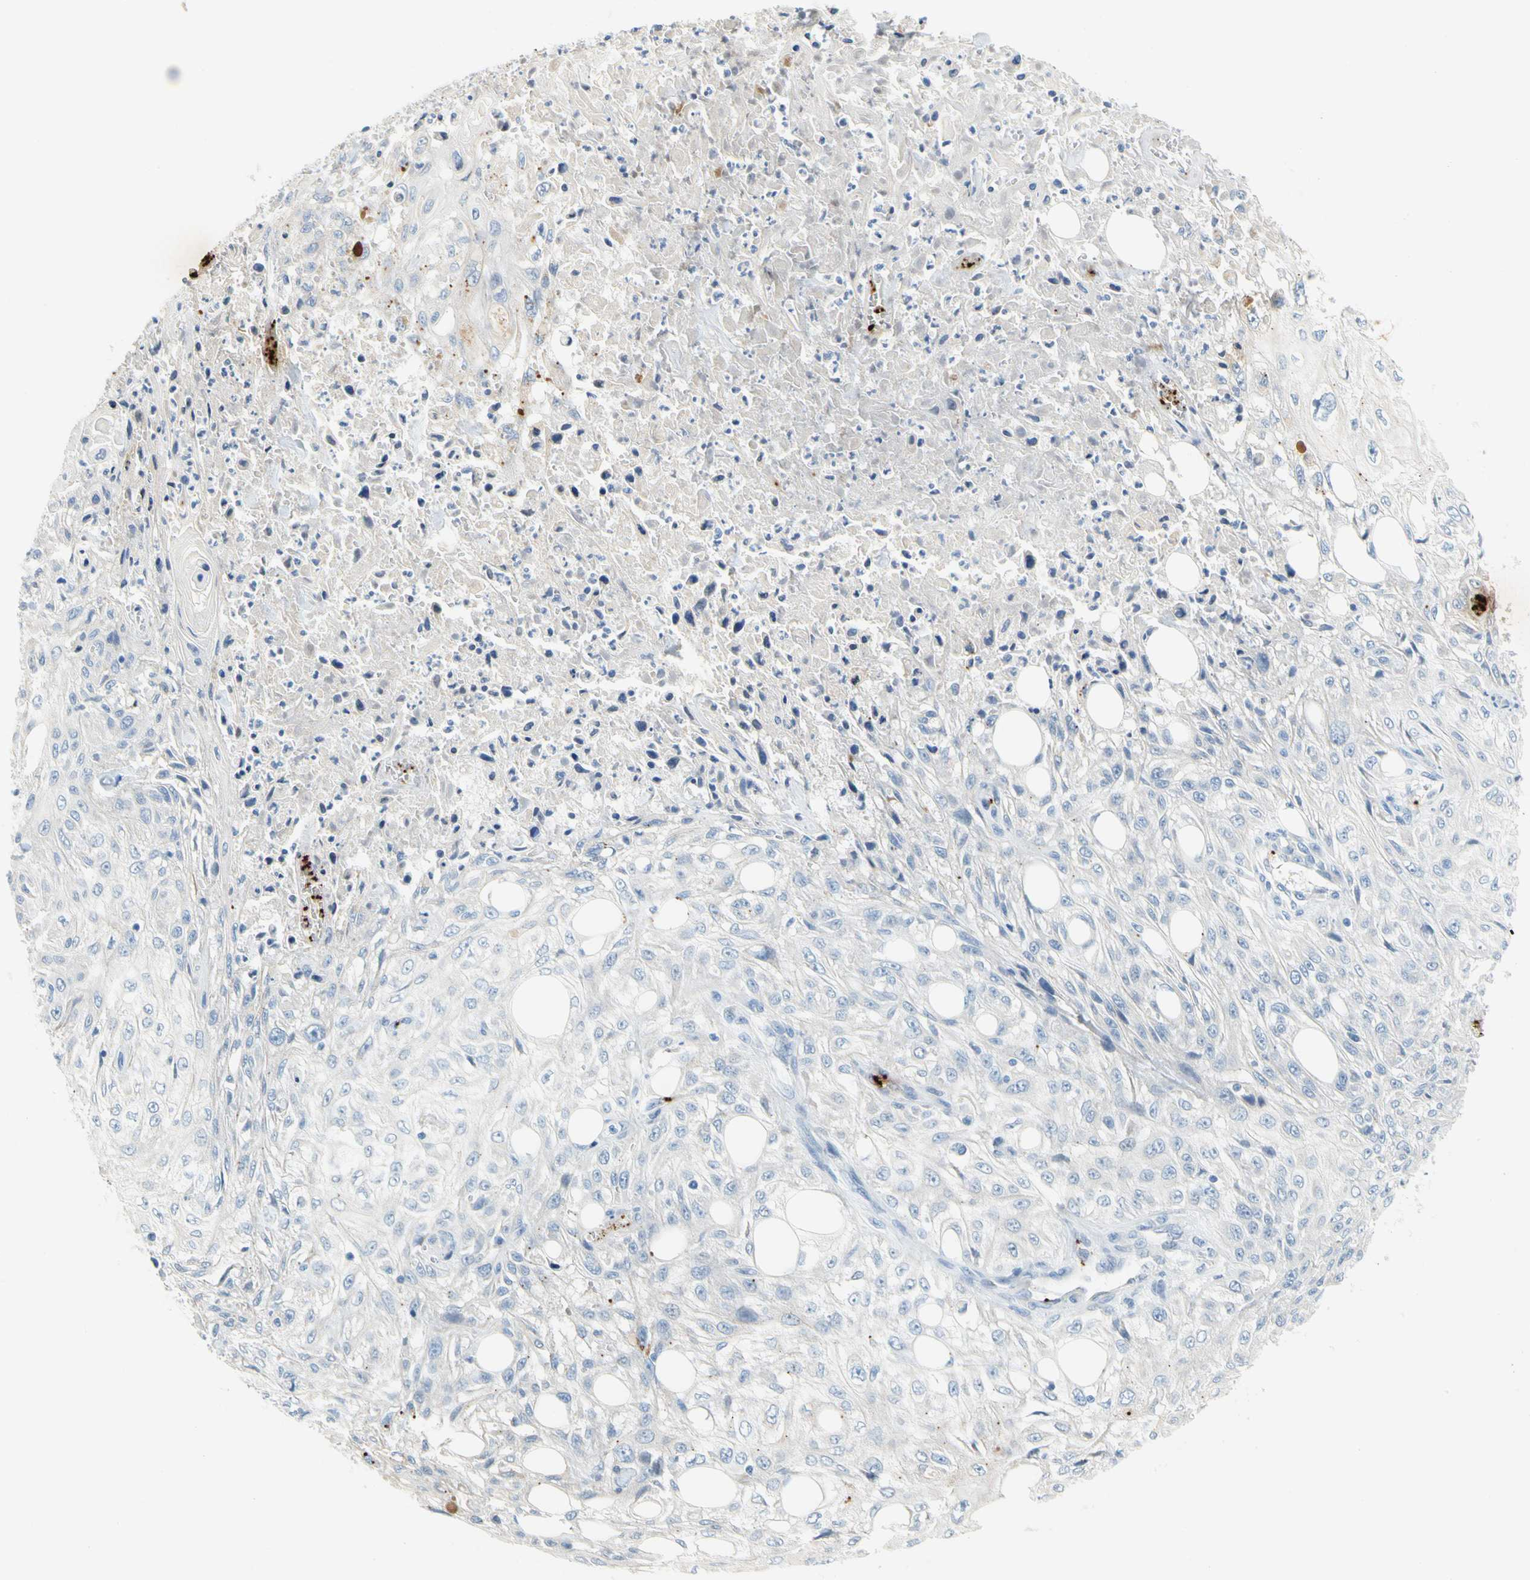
{"staining": {"intensity": "negative", "quantity": "none", "location": "none"}, "tissue": "skin cancer", "cell_type": "Tumor cells", "image_type": "cancer", "snomed": [{"axis": "morphology", "description": "Squamous cell carcinoma, NOS"}, {"axis": "morphology", "description": "Squamous cell carcinoma, metastatic, NOS"}, {"axis": "topography", "description": "Skin"}, {"axis": "topography", "description": "Lymph node"}], "caption": "This is a micrograph of immunohistochemistry (IHC) staining of skin squamous cell carcinoma, which shows no positivity in tumor cells.", "gene": "PPBP", "patient": {"sex": "male", "age": 75}}